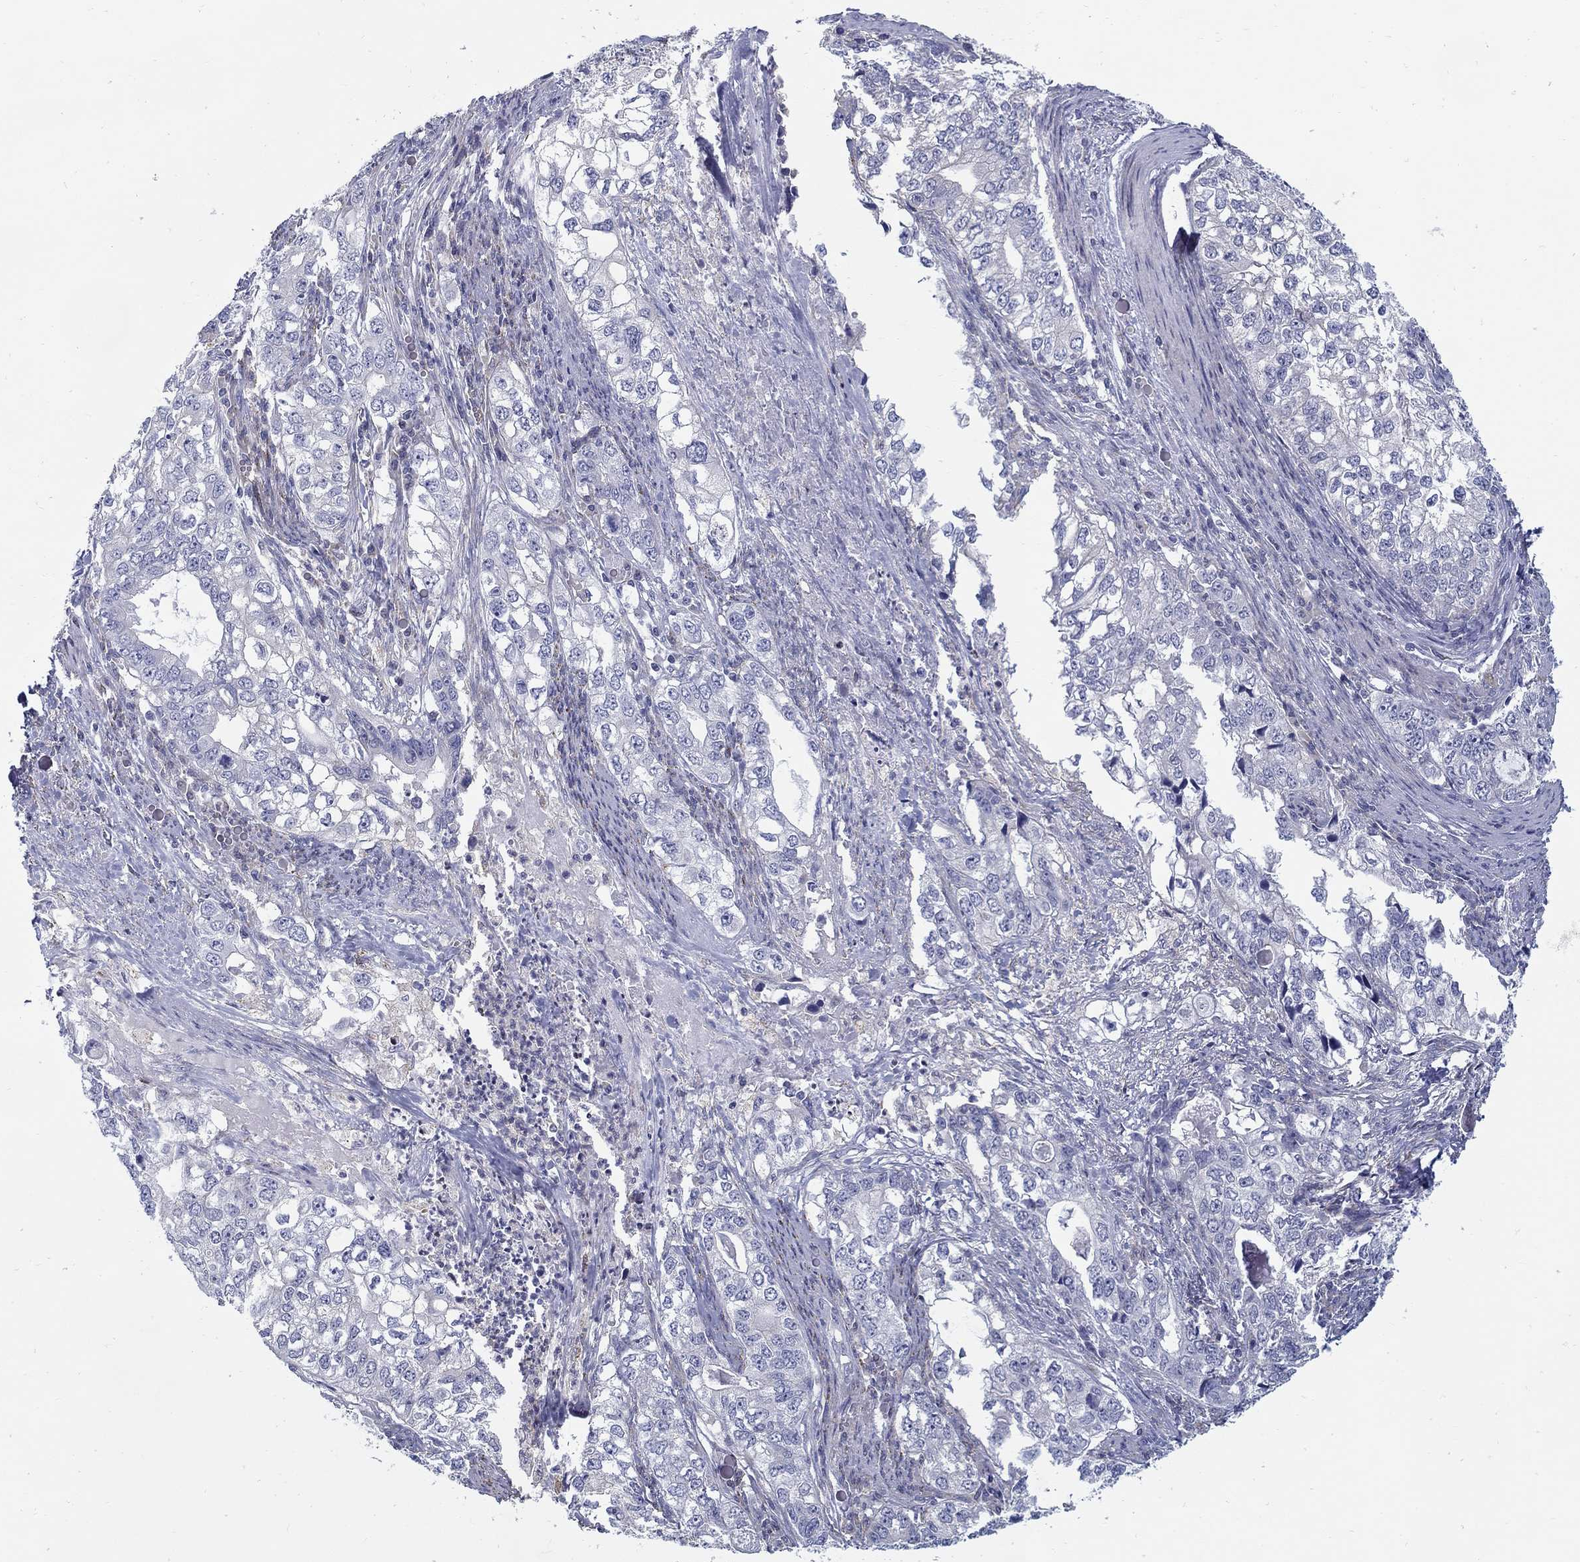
{"staining": {"intensity": "negative", "quantity": "none", "location": "none"}, "tissue": "stomach cancer", "cell_type": "Tumor cells", "image_type": "cancer", "snomed": [{"axis": "morphology", "description": "Adenocarcinoma, NOS"}, {"axis": "topography", "description": "Stomach, lower"}], "caption": "The IHC micrograph has no significant staining in tumor cells of stomach cancer tissue.", "gene": "ABCA4", "patient": {"sex": "female", "age": 72}}